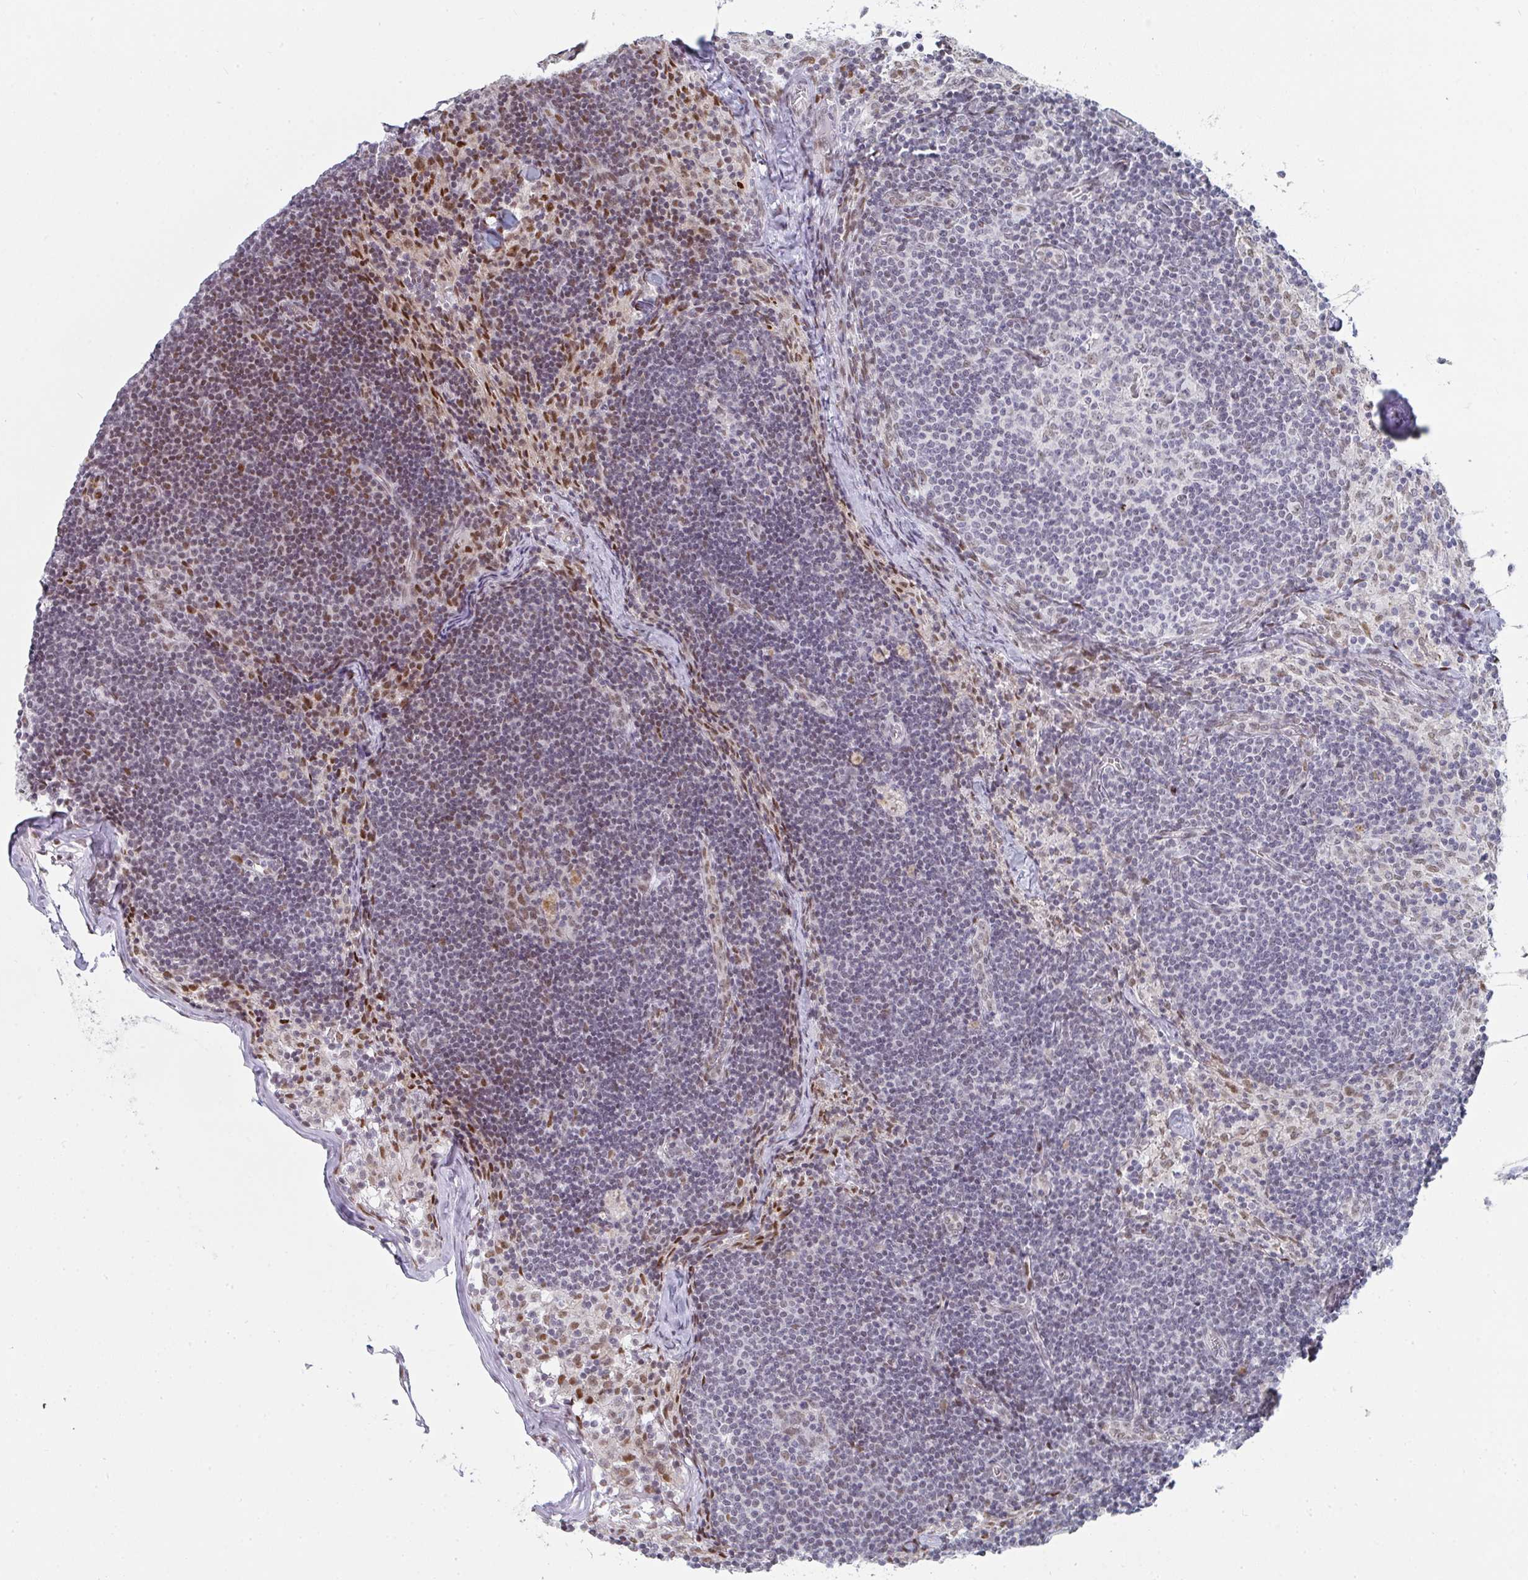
{"staining": {"intensity": "moderate", "quantity": "<25%", "location": "nuclear"}, "tissue": "lymph node", "cell_type": "Germinal center cells", "image_type": "normal", "snomed": [{"axis": "morphology", "description": "Normal tissue, NOS"}, {"axis": "topography", "description": "Lymph node"}], "caption": "Immunohistochemical staining of unremarkable human lymph node reveals <25% levels of moderate nuclear protein staining in approximately <25% of germinal center cells. The staining was performed using DAB (3,3'-diaminobenzidine), with brown indicating positive protein expression. Nuclei are stained blue with hematoxylin.", "gene": "POU2AF2", "patient": {"sex": "female", "age": 31}}